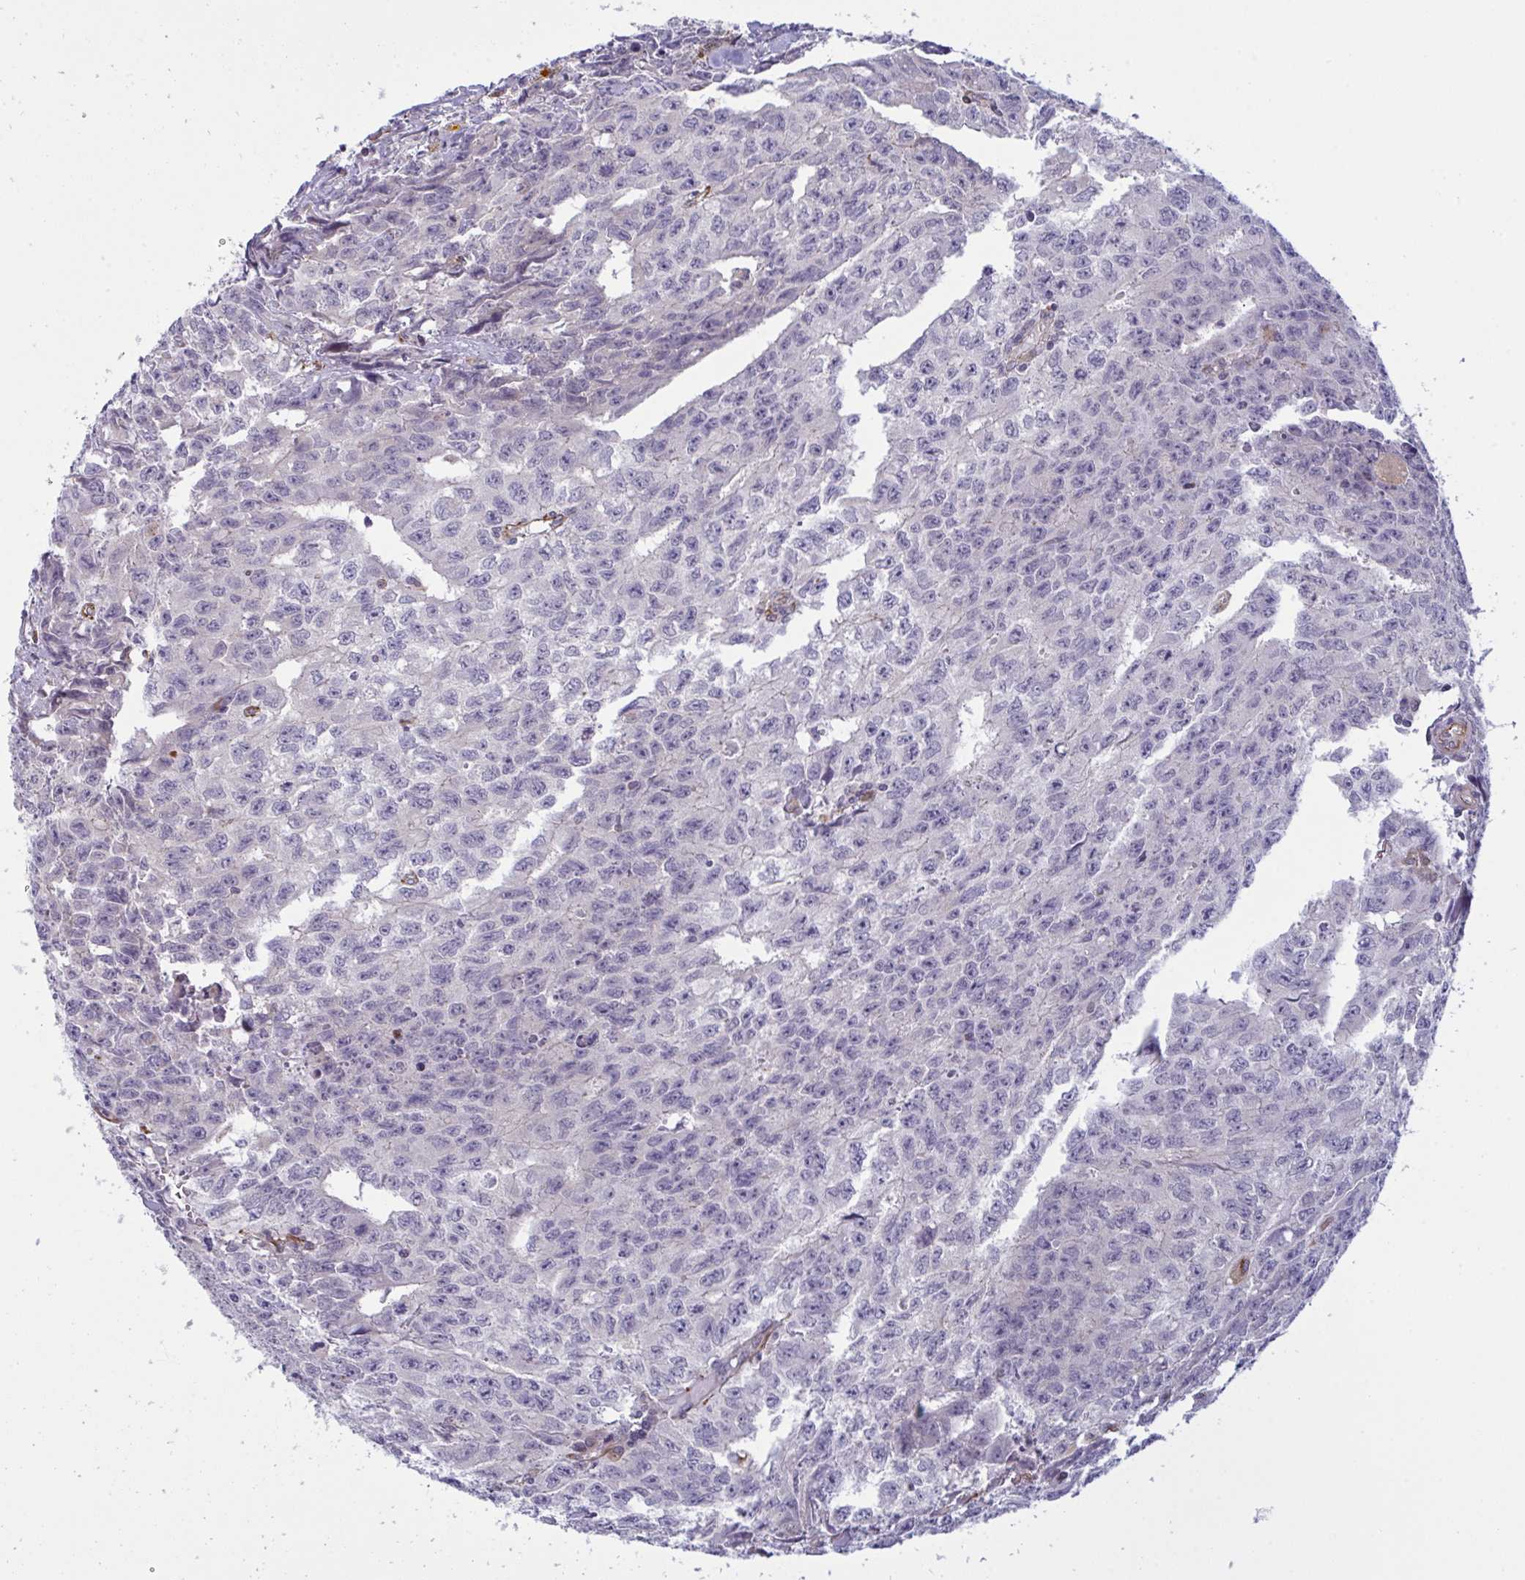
{"staining": {"intensity": "negative", "quantity": "none", "location": "none"}, "tissue": "testis cancer", "cell_type": "Tumor cells", "image_type": "cancer", "snomed": [{"axis": "morphology", "description": "Carcinoma, Embryonal, NOS"}, {"axis": "morphology", "description": "Teratoma, malignant, NOS"}, {"axis": "topography", "description": "Testis"}], "caption": "This is a histopathology image of immunohistochemistry staining of testis cancer, which shows no staining in tumor cells.", "gene": "DCBLD1", "patient": {"sex": "male", "age": 24}}